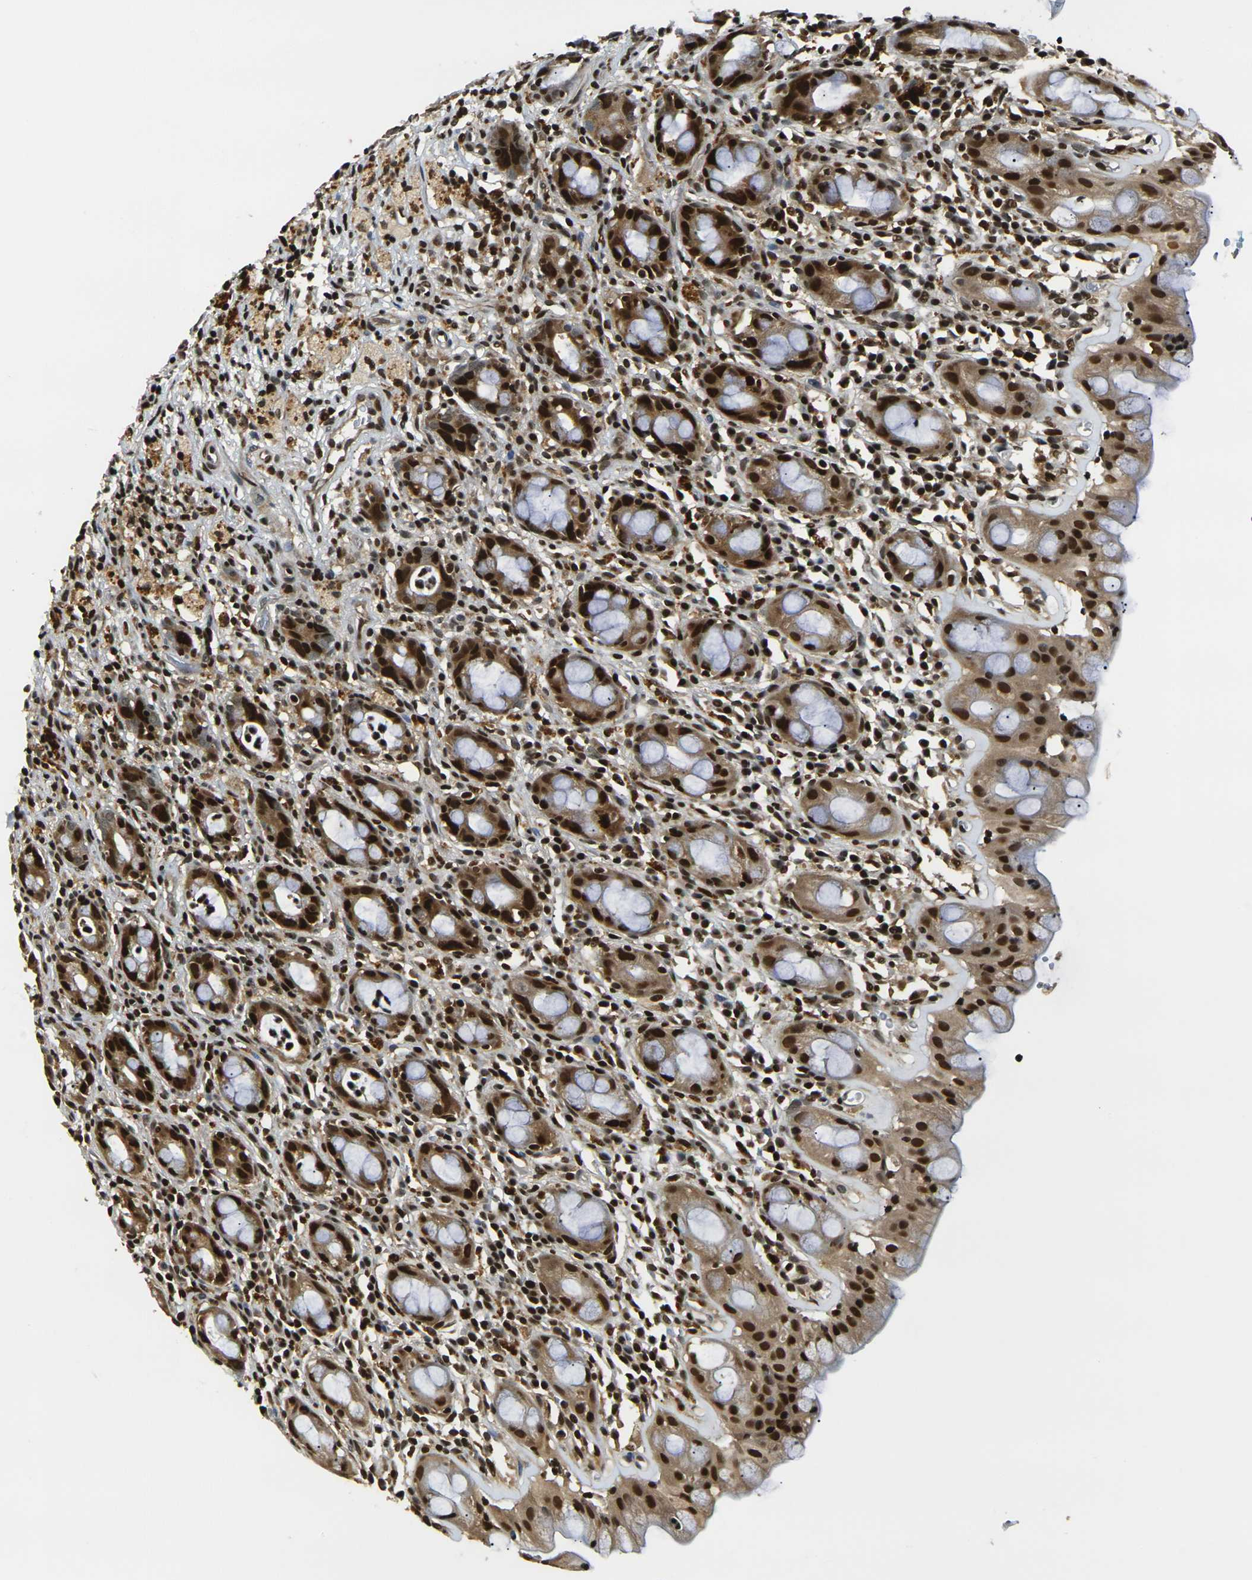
{"staining": {"intensity": "strong", "quantity": ">75%", "location": "cytoplasmic/membranous,nuclear"}, "tissue": "rectum", "cell_type": "Glandular cells", "image_type": "normal", "snomed": [{"axis": "morphology", "description": "Normal tissue, NOS"}, {"axis": "topography", "description": "Rectum"}], "caption": "A brown stain highlights strong cytoplasmic/membranous,nuclear expression of a protein in glandular cells of normal human rectum.", "gene": "ACTL6A", "patient": {"sex": "male", "age": 44}}